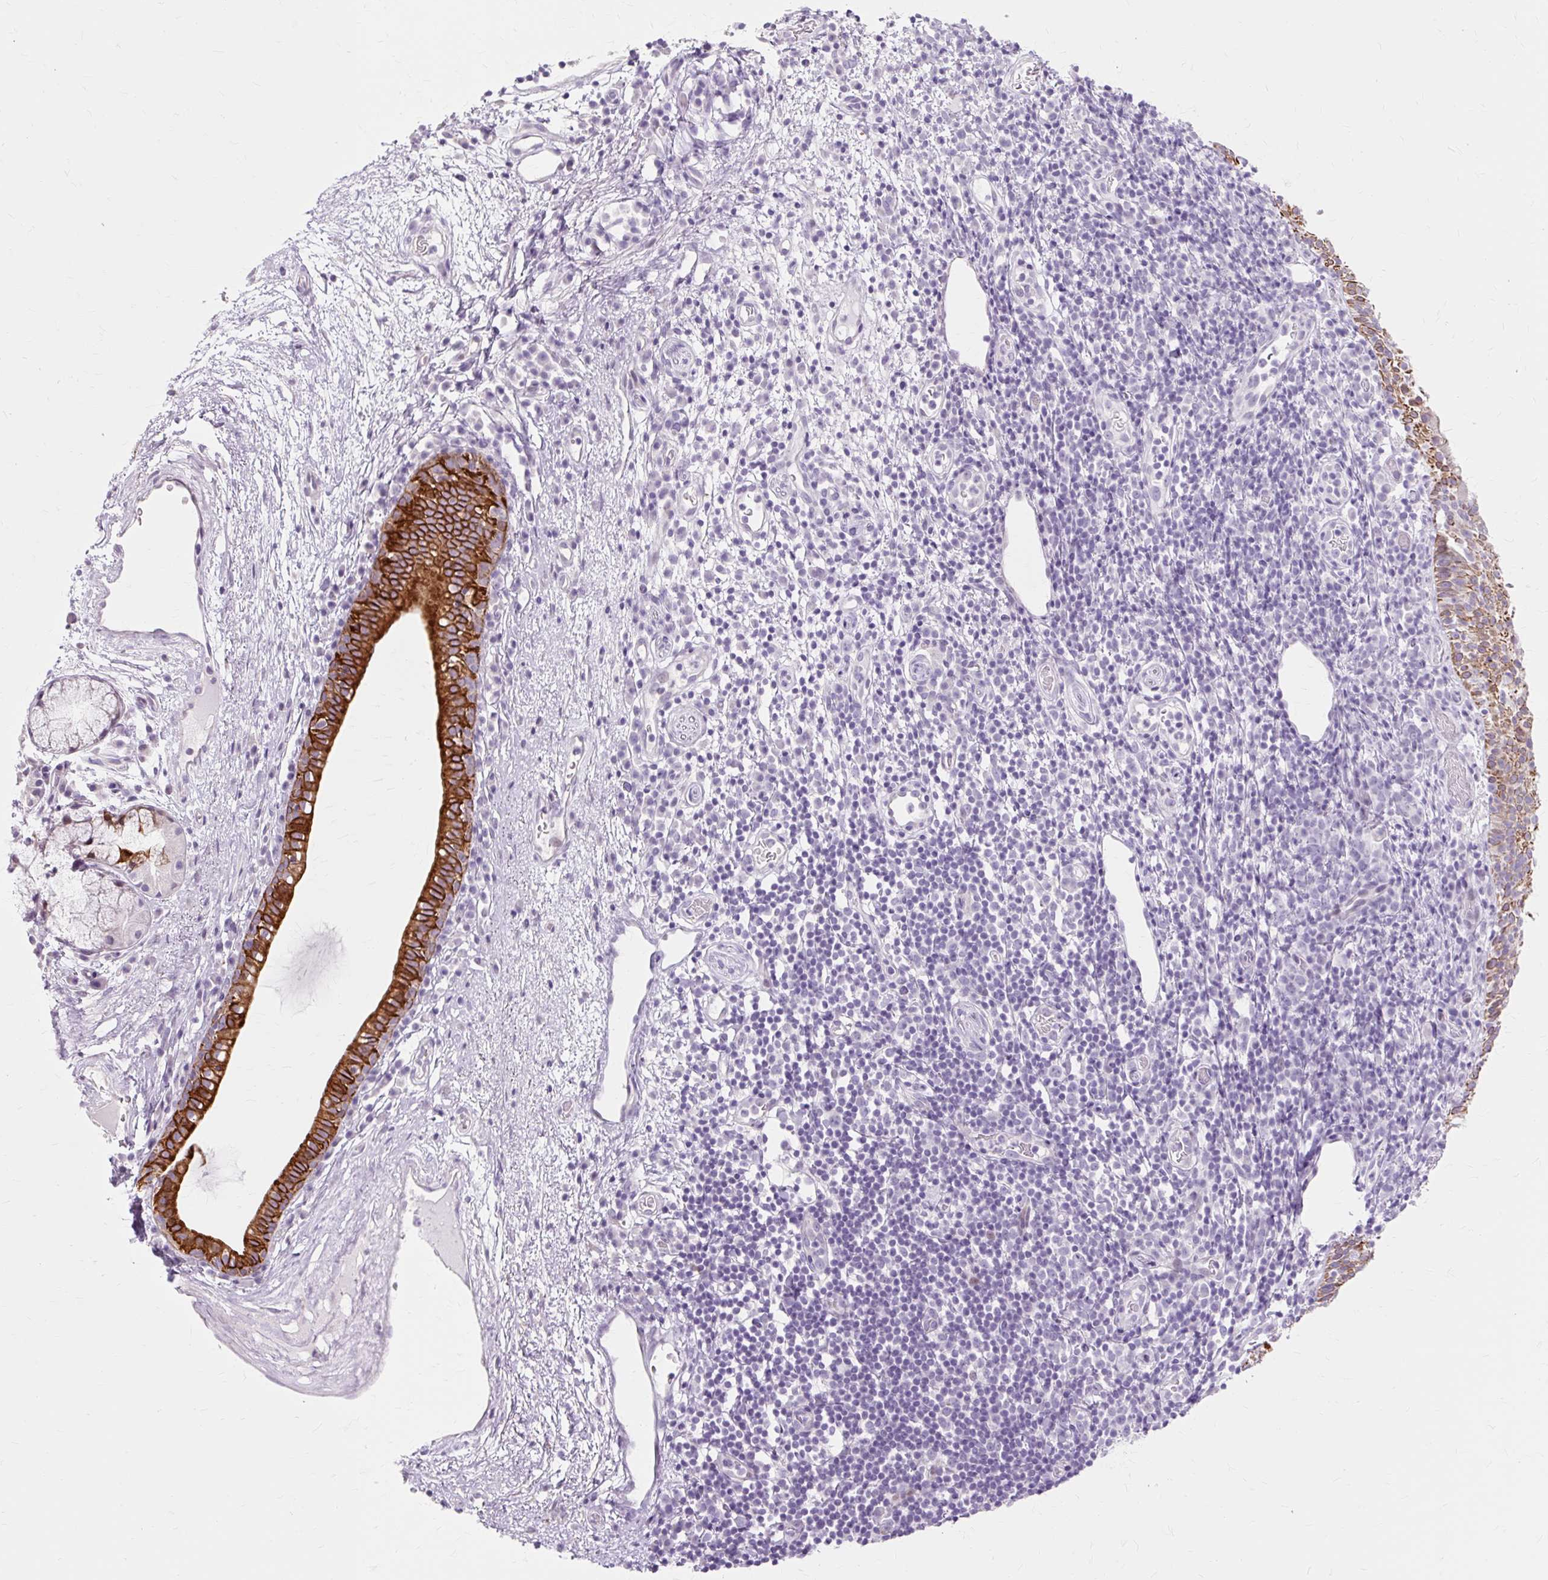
{"staining": {"intensity": "strong", "quantity": "25%-75%", "location": "cytoplasmic/membranous"}, "tissue": "nasopharynx", "cell_type": "Respiratory epithelial cells", "image_type": "normal", "snomed": [{"axis": "morphology", "description": "Normal tissue, NOS"}, {"axis": "topography", "description": "Lymph node"}, {"axis": "topography", "description": "Cartilage tissue"}, {"axis": "topography", "description": "Nasopharynx"}], "caption": "Immunohistochemistry (IHC) (DAB) staining of normal nasopharynx demonstrates strong cytoplasmic/membranous protein positivity in approximately 25%-75% of respiratory epithelial cells.", "gene": "IRX2", "patient": {"sex": "male", "age": 63}}